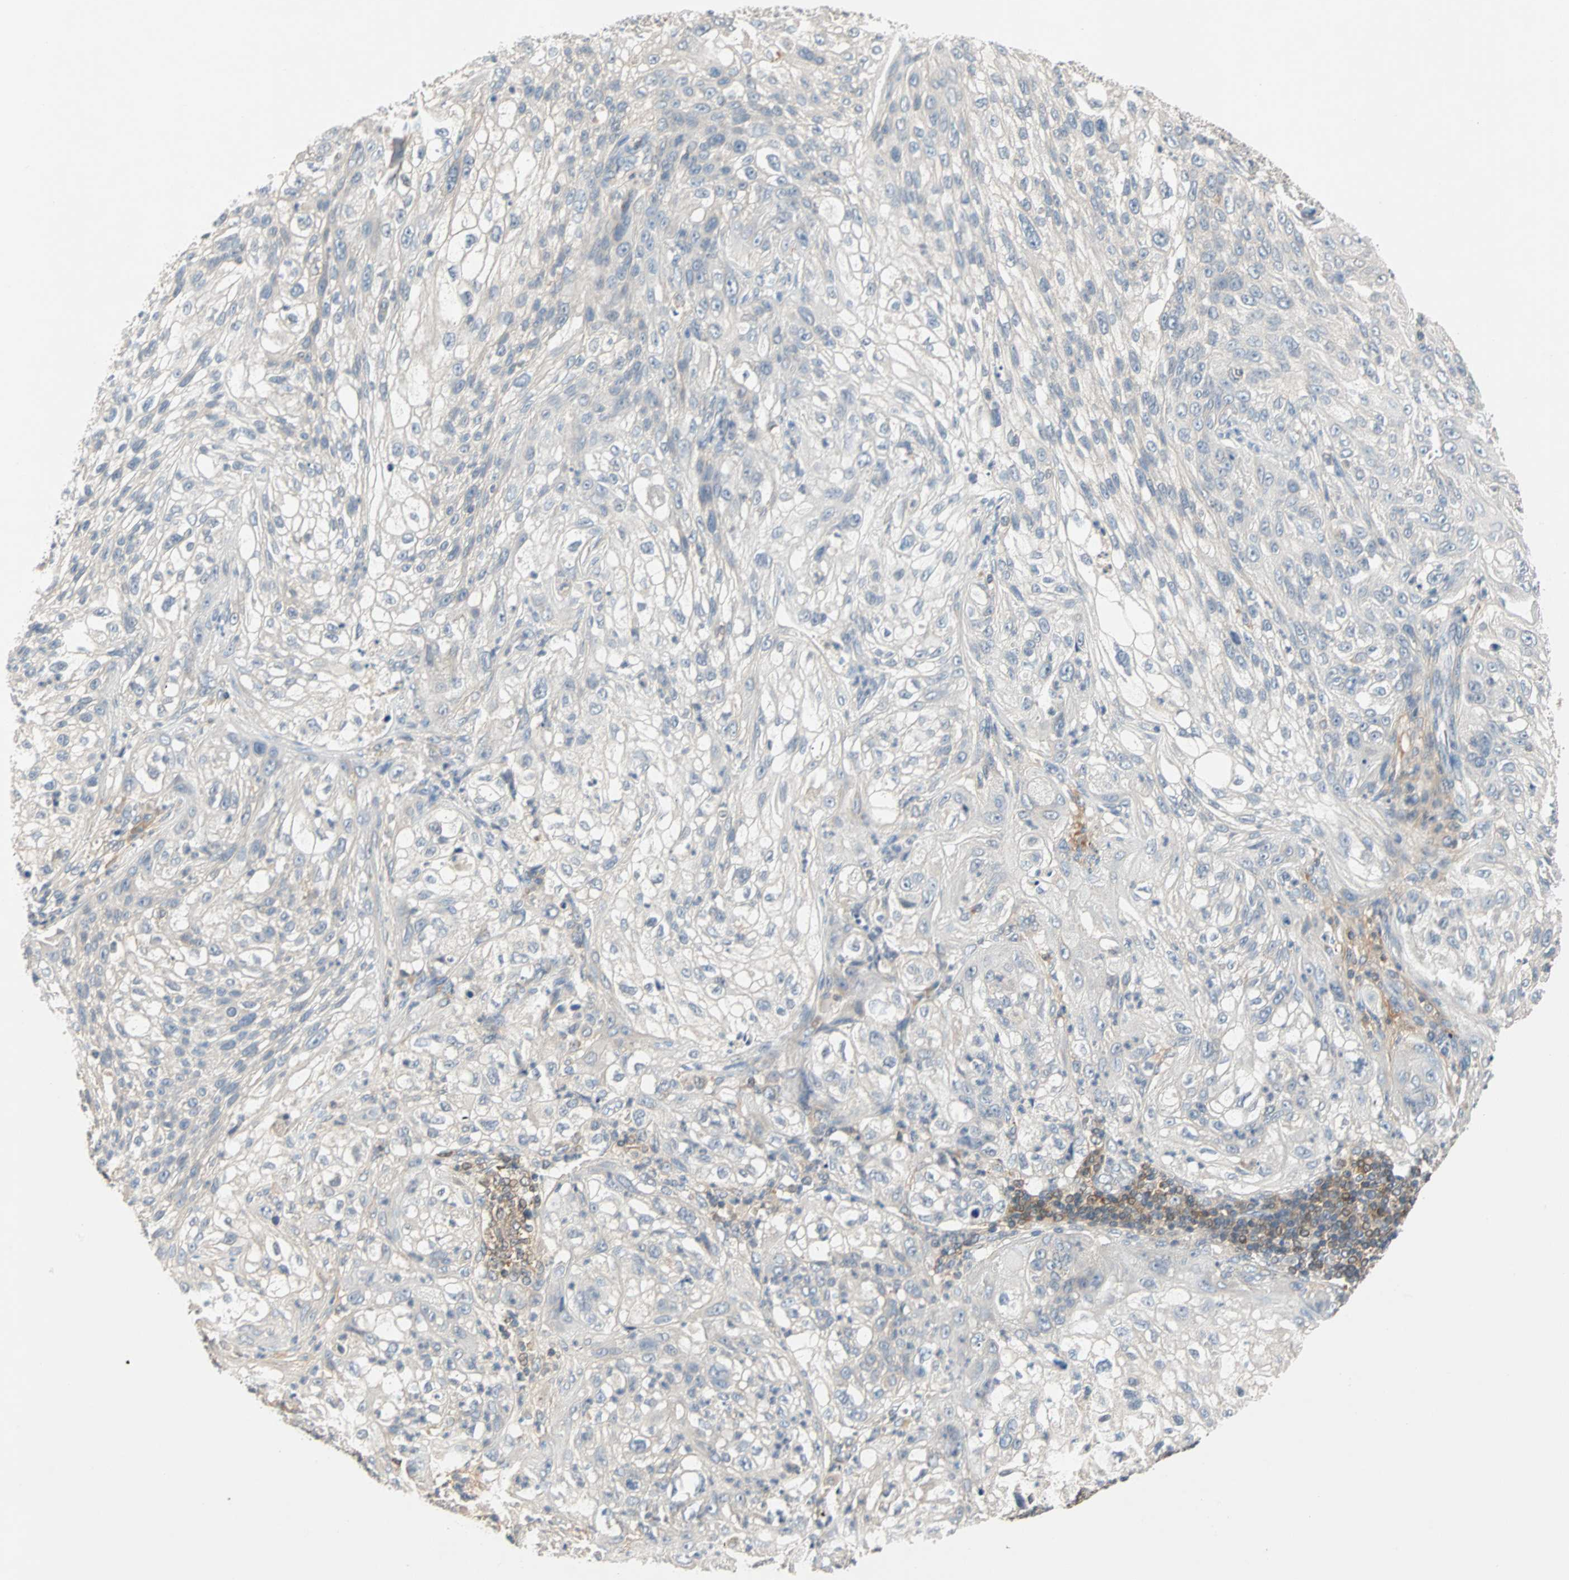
{"staining": {"intensity": "negative", "quantity": "none", "location": "none"}, "tissue": "lung cancer", "cell_type": "Tumor cells", "image_type": "cancer", "snomed": [{"axis": "morphology", "description": "Inflammation, NOS"}, {"axis": "morphology", "description": "Squamous cell carcinoma, NOS"}, {"axis": "topography", "description": "Lymph node"}, {"axis": "topography", "description": "Soft tissue"}, {"axis": "topography", "description": "Lung"}], "caption": "This micrograph is of squamous cell carcinoma (lung) stained with immunohistochemistry (IHC) to label a protein in brown with the nuclei are counter-stained blue. There is no expression in tumor cells. (Brightfield microscopy of DAB immunohistochemistry at high magnification).", "gene": "MAP4K1", "patient": {"sex": "male", "age": 66}}